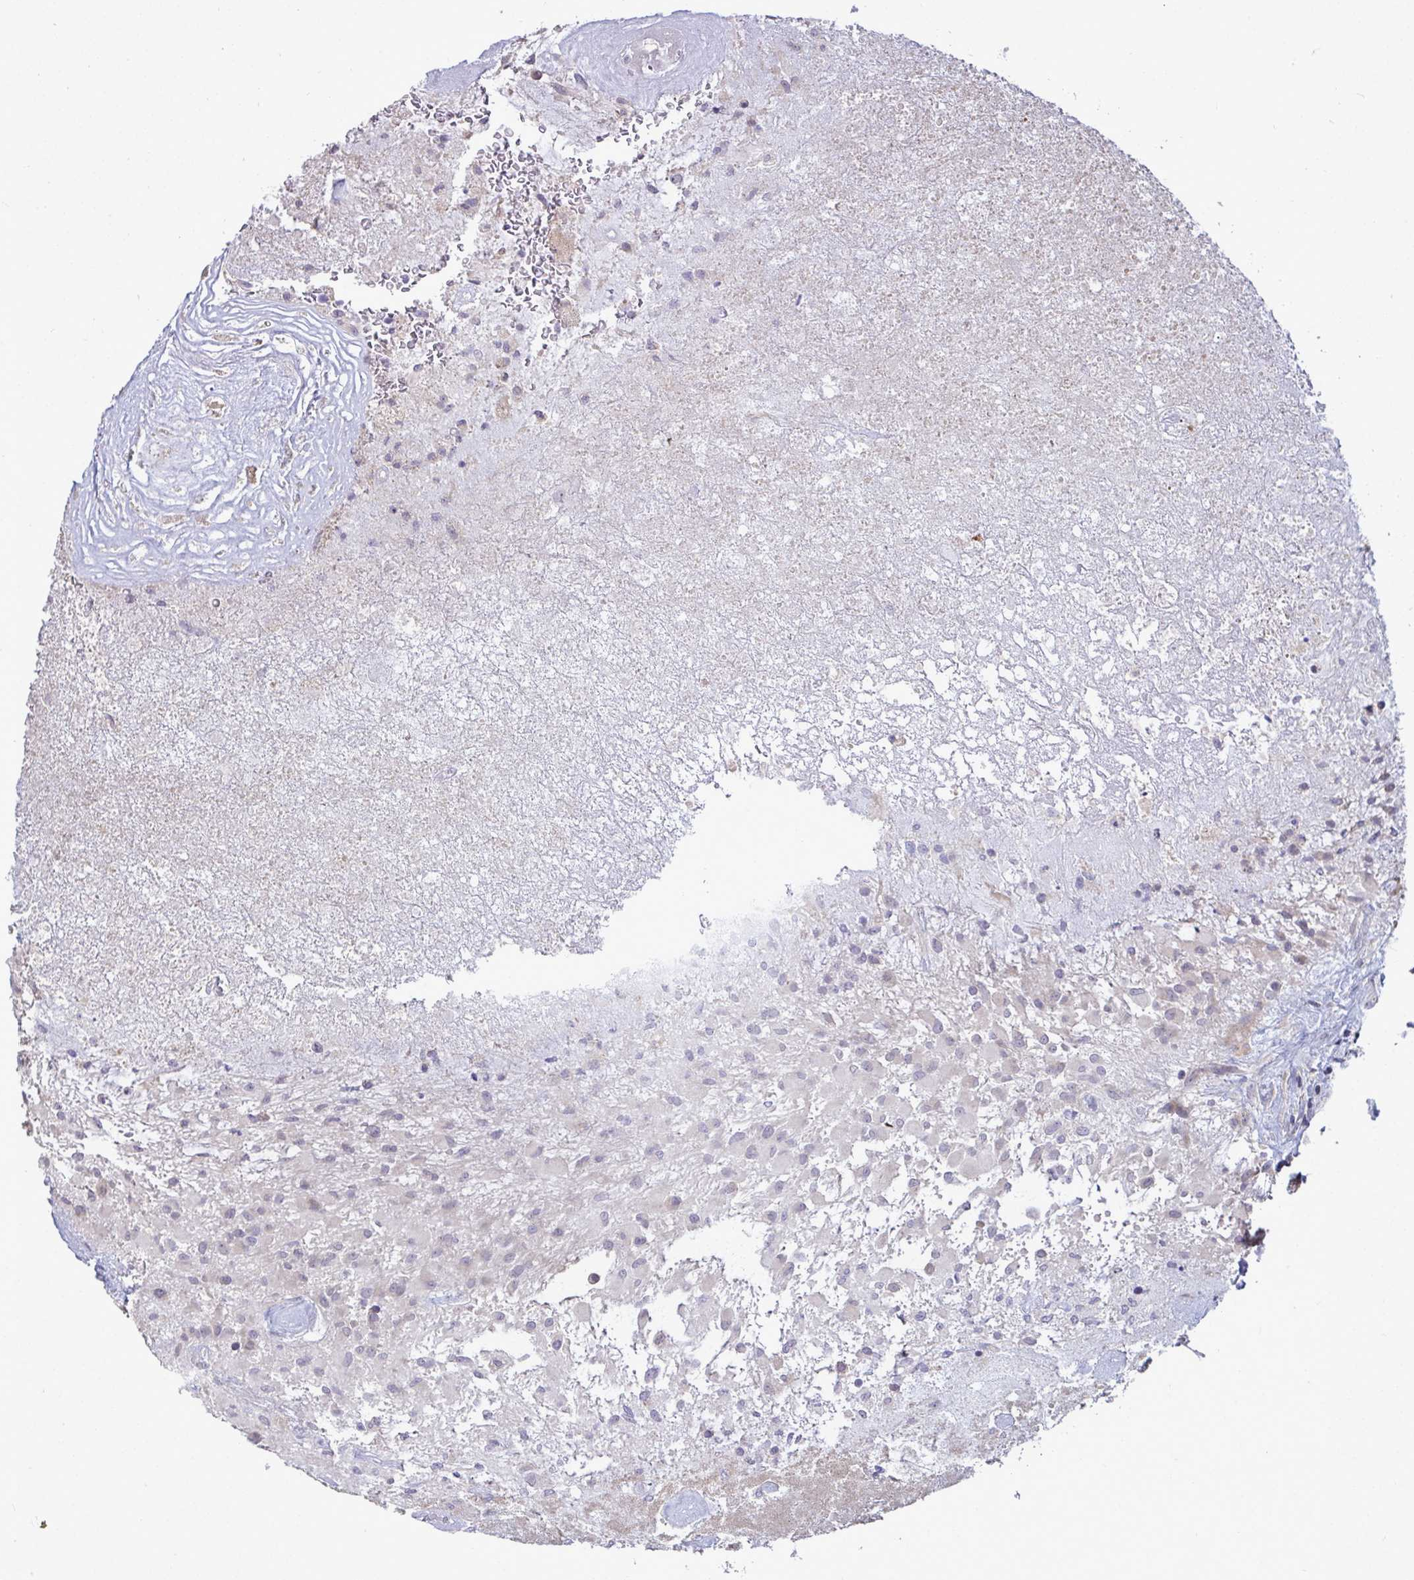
{"staining": {"intensity": "negative", "quantity": "none", "location": "none"}, "tissue": "glioma", "cell_type": "Tumor cells", "image_type": "cancer", "snomed": [{"axis": "morphology", "description": "Glioma, malignant, High grade"}, {"axis": "topography", "description": "Brain"}], "caption": "An IHC image of malignant glioma (high-grade) is shown. There is no staining in tumor cells of malignant glioma (high-grade).", "gene": "TMEM41A", "patient": {"sex": "female", "age": 67}}